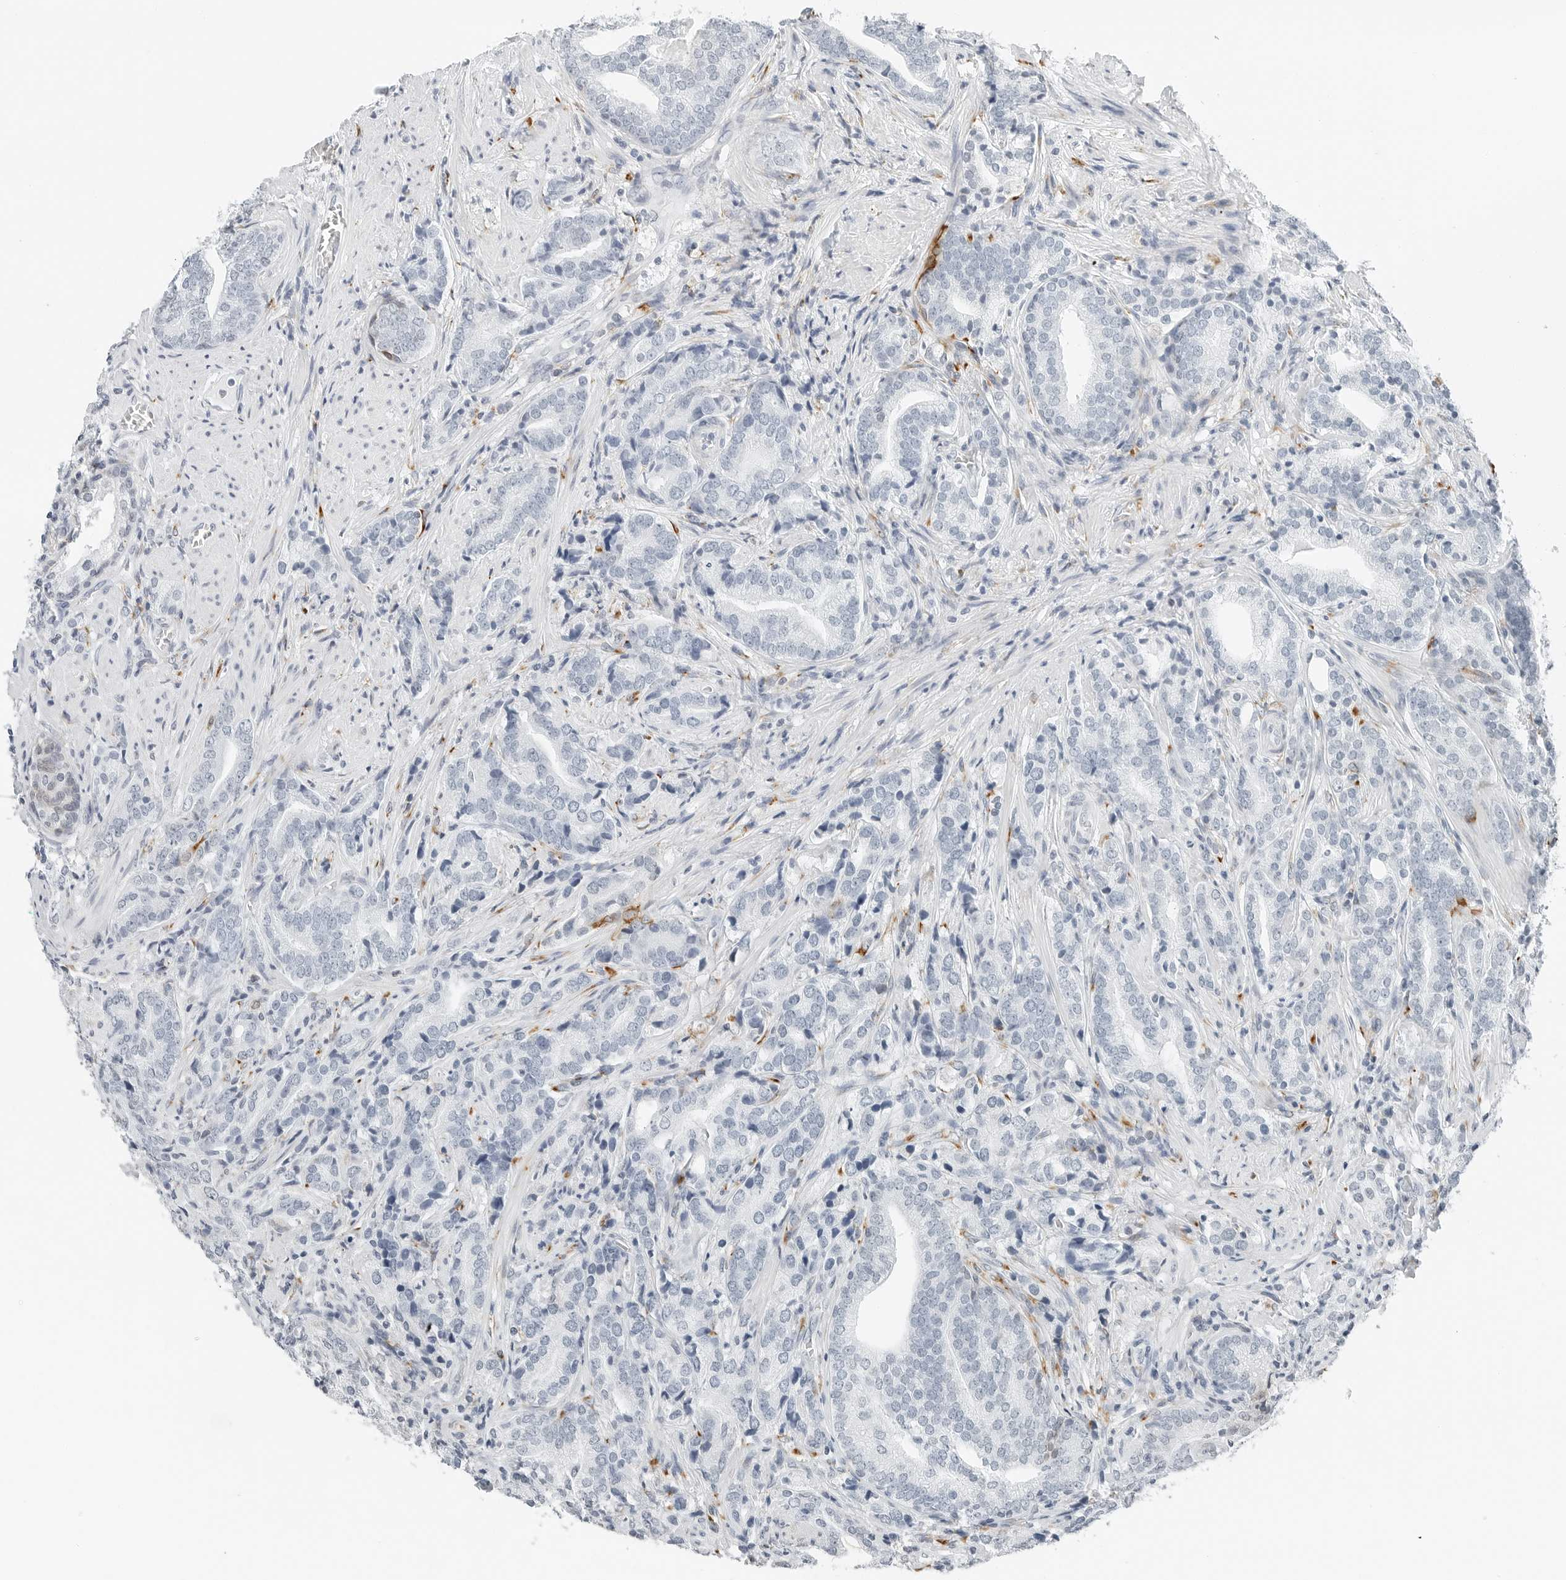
{"staining": {"intensity": "negative", "quantity": "none", "location": "none"}, "tissue": "prostate cancer", "cell_type": "Tumor cells", "image_type": "cancer", "snomed": [{"axis": "morphology", "description": "Adenocarcinoma, High grade"}, {"axis": "topography", "description": "Prostate"}], "caption": "High magnification brightfield microscopy of high-grade adenocarcinoma (prostate) stained with DAB (brown) and counterstained with hematoxylin (blue): tumor cells show no significant staining.", "gene": "P4HA2", "patient": {"sex": "male", "age": 57}}